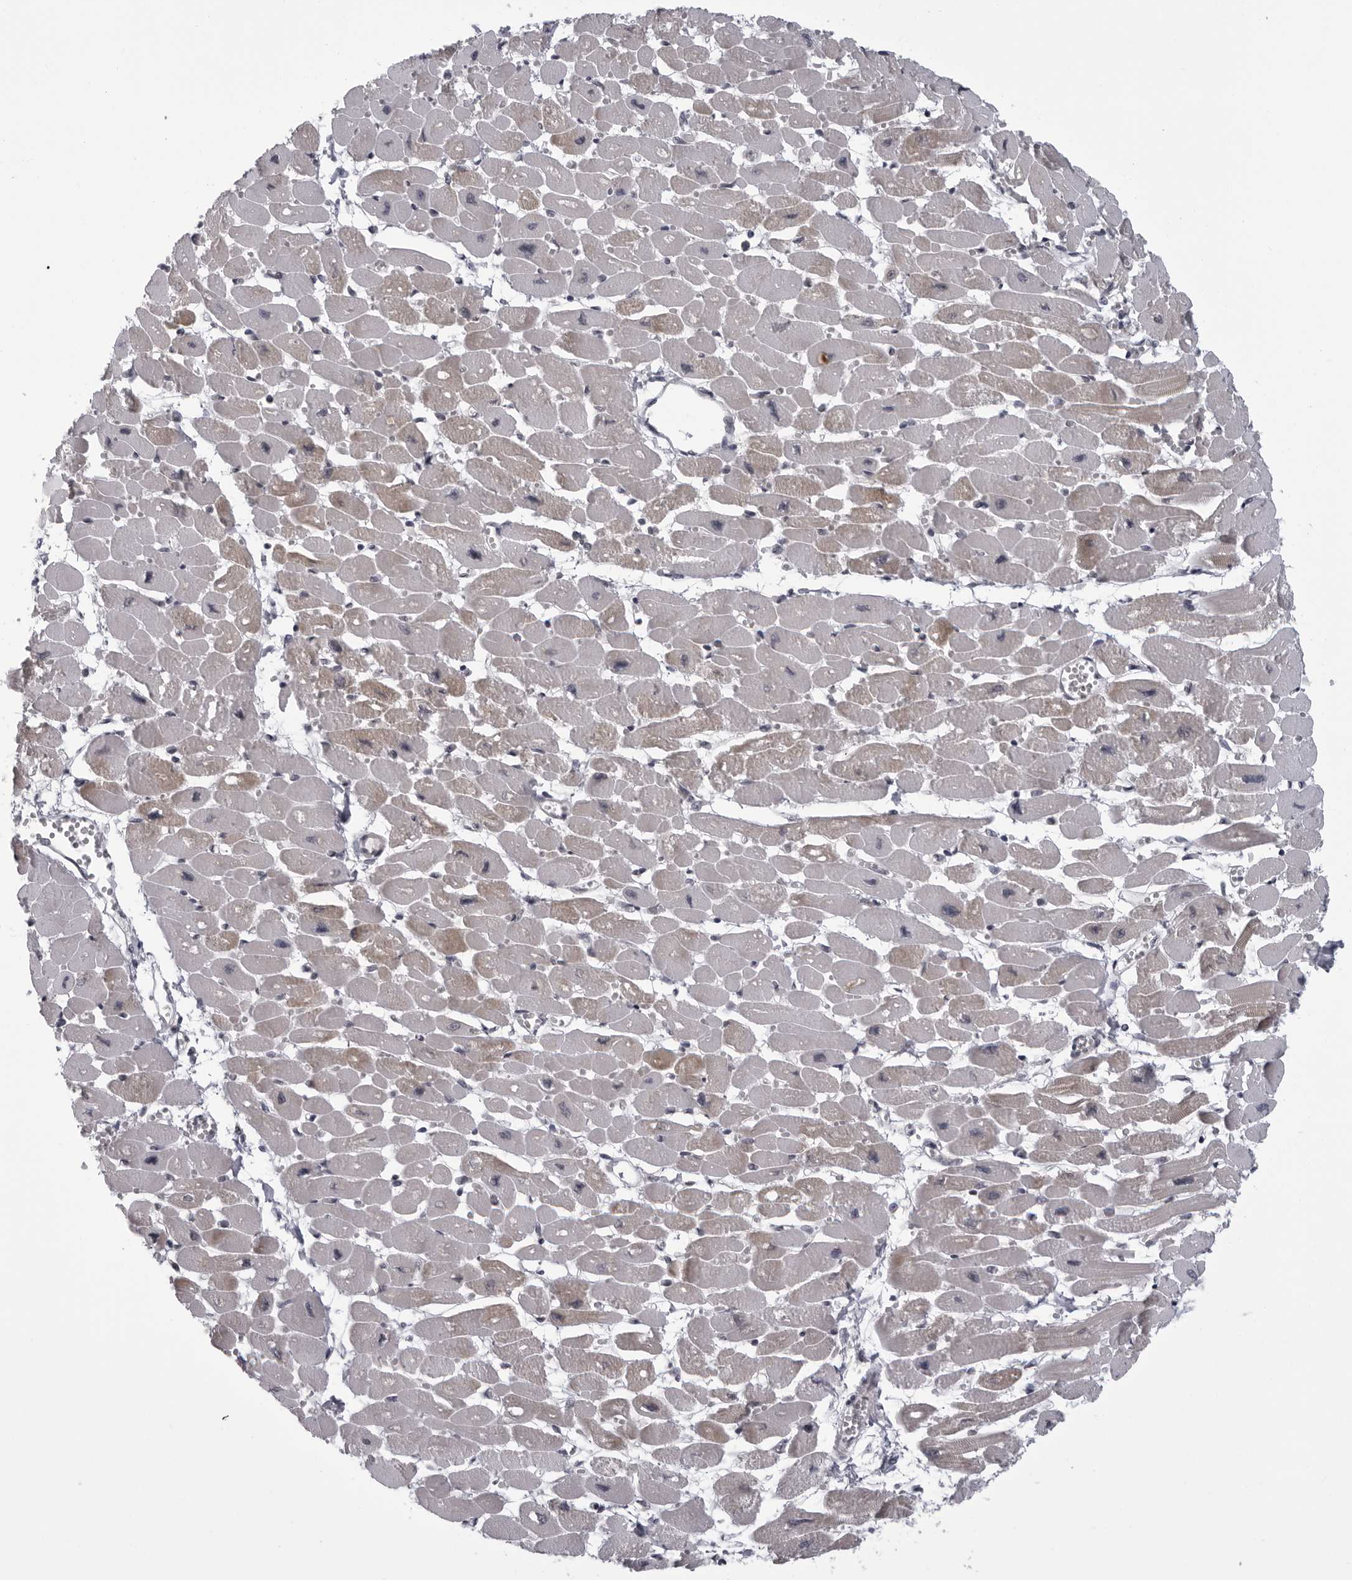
{"staining": {"intensity": "weak", "quantity": "25%-75%", "location": "cytoplasmic/membranous"}, "tissue": "heart muscle", "cell_type": "Cardiomyocytes", "image_type": "normal", "snomed": [{"axis": "morphology", "description": "Normal tissue, NOS"}, {"axis": "topography", "description": "Heart"}], "caption": "Protein analysis of unremarkable heart muscle exhibits weak cytoplasmic/membranous positivity in about 25%-75% of cardiomyocytes. The staining is performed using DAB (3,3'-diaminobenzidine) brown chromogen to label protein expression. The nuclei are counter-stained blue using hematoxylin.", "gene": "MAPK12", "patient": {"sex": "female", "age": 54}}